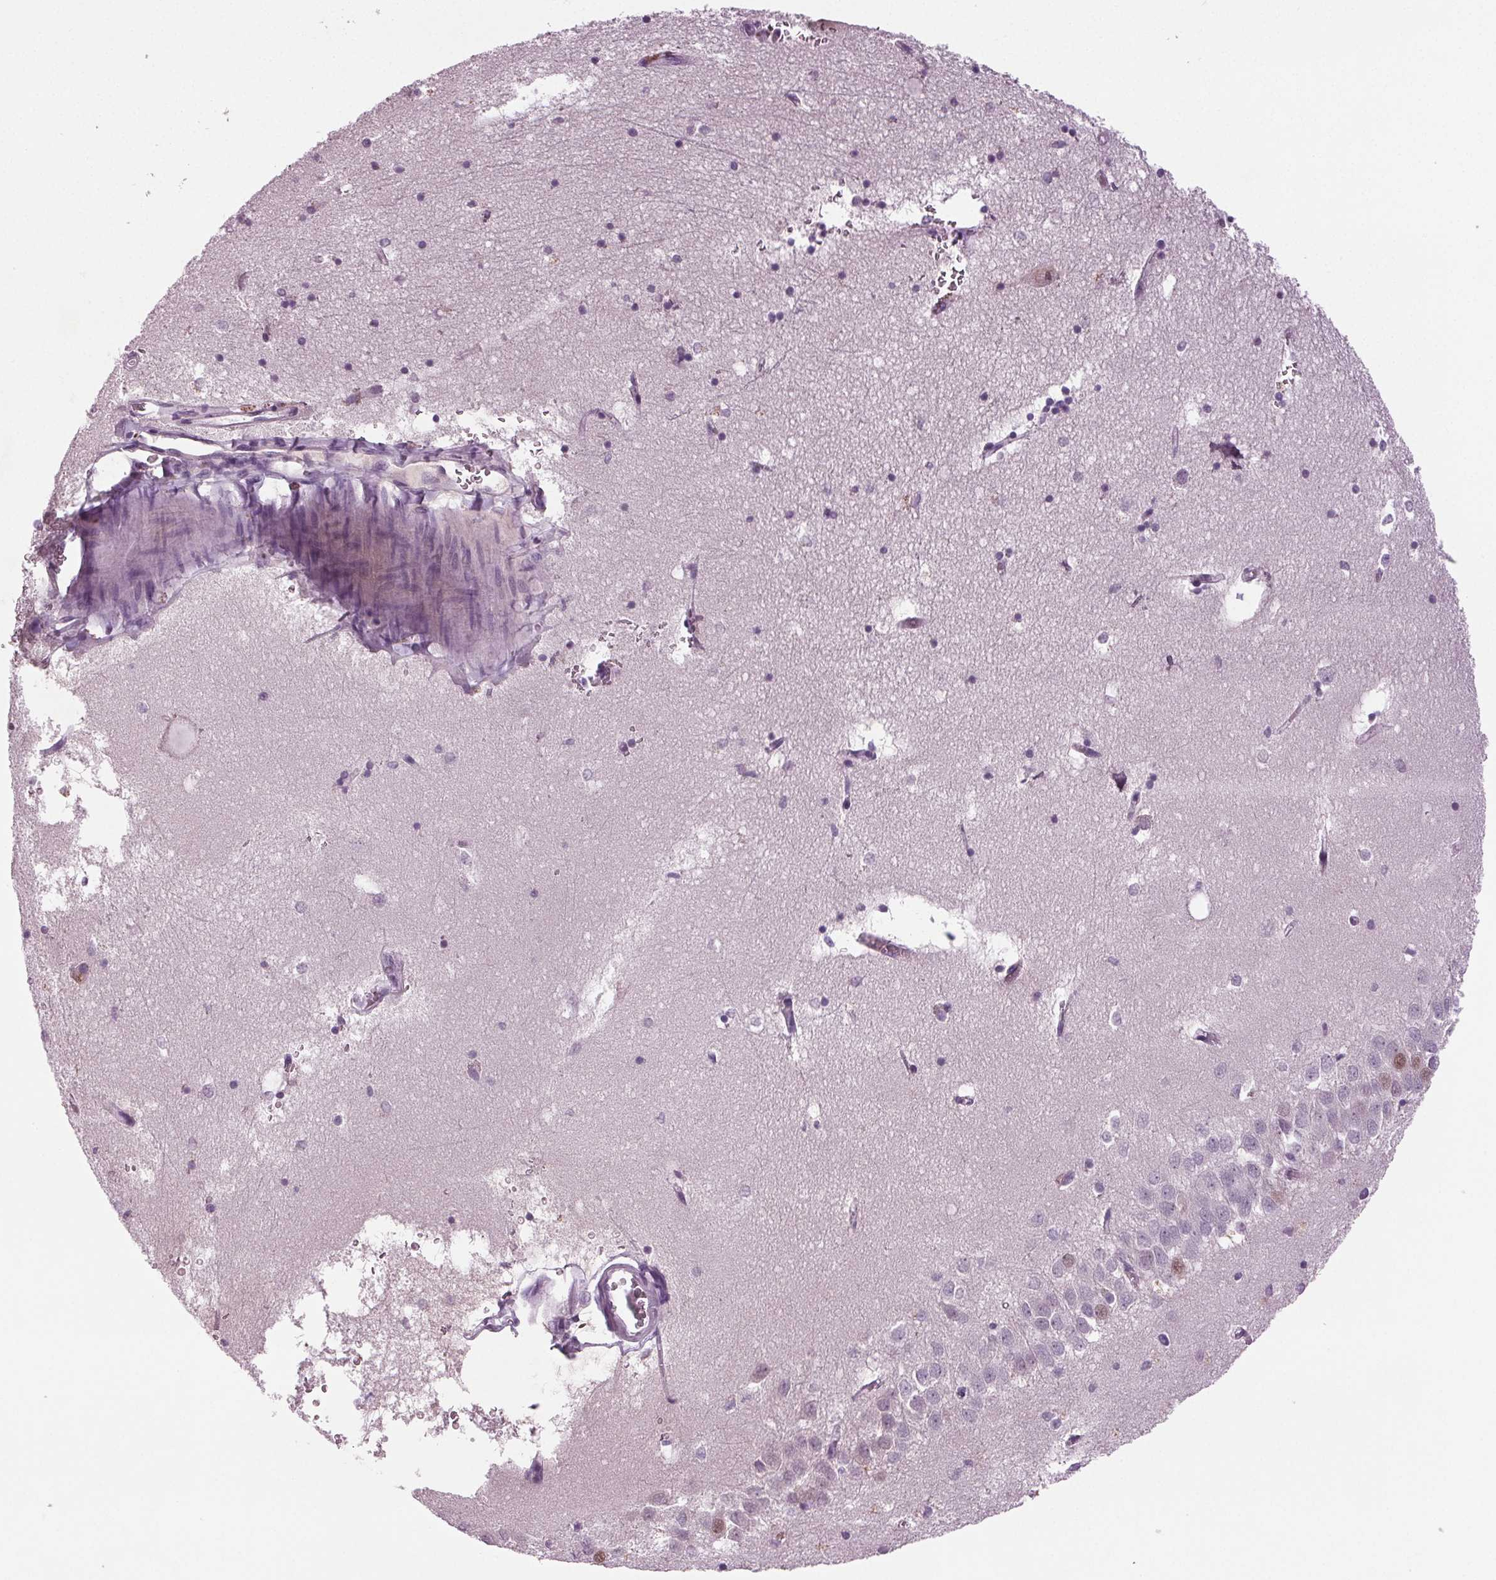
{"staining": {"intensity": "negative", "quantity": "none", "location": "none"}, "tissue": "hippocampus", "cell_type": "Glial cells", "image_type": "normal", "snomed": [{"axis": "morphology", "description": "Normal tissue, NOS"}, {"axis": "topography", "description": "Hippocampus"}], "caption": "This is a photomicrograph of IHC staining of benign hippocampus, which shows no expression in glial cells.", "gene": "BHLHE22", "patient": {"sex": "male", "age": 58}}